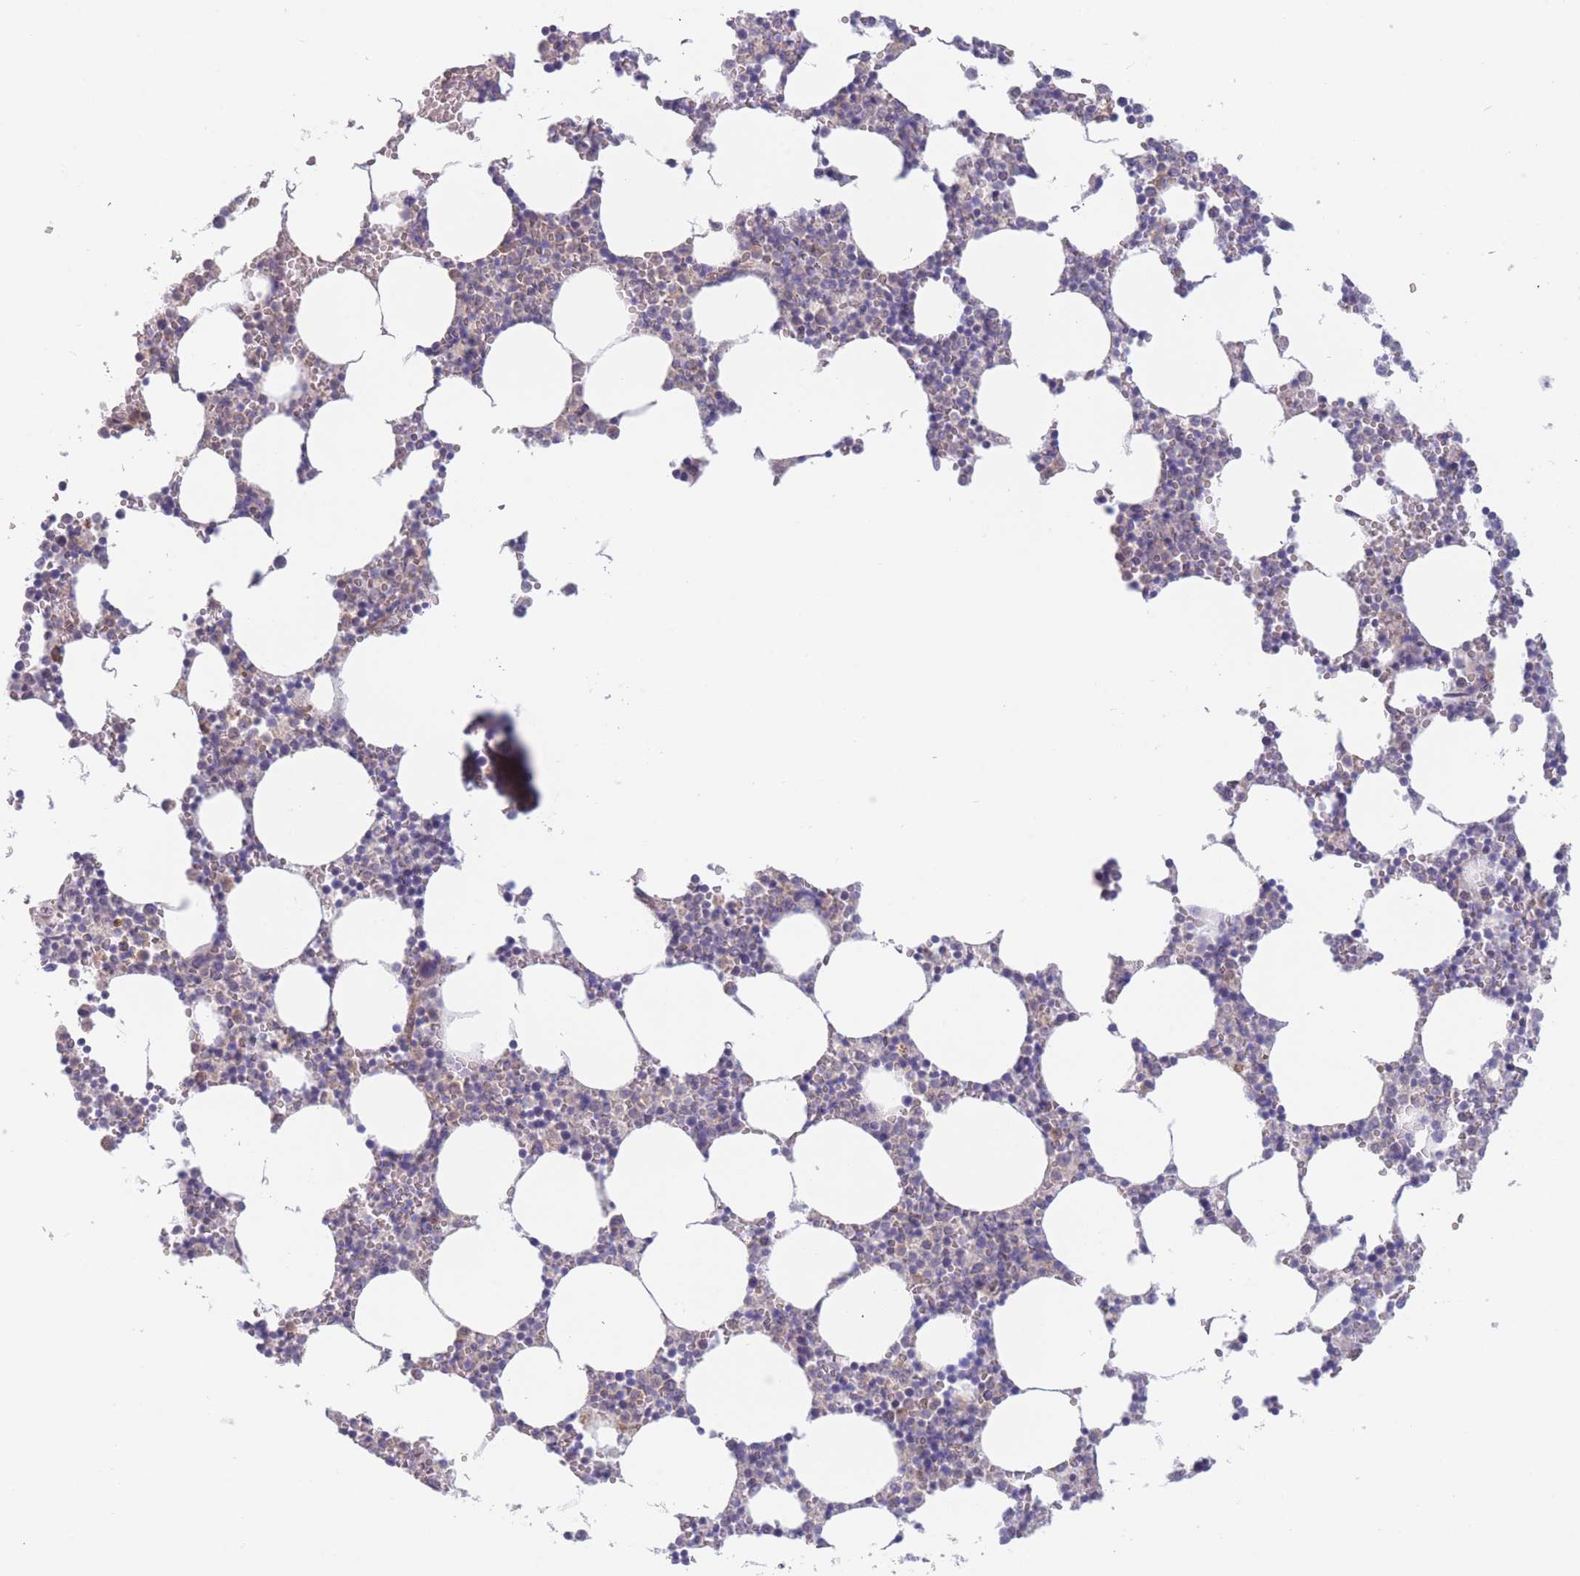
{"staining": {"intensity": "negative", "quantity": "none", "location": "none"}, "tissue": "bone marrow", "cell_type": "Hematopoietic cells", "image_type": "normal", "snomed": [{"axis": "morphology", "description": "Normal tissue, NOS"}, {"axis": "topography", "description": "Bone marrow"}], "caption": "A histopathology image of human bone marrow is negative for staining in hematopoietic cells. Brightfield microscopy of immunohistochemistry stained with DAB (3,3'-diaminobenzidine) (brown) and hematoxylin (blue), captured at high magnification.", "gene": "FAM227B", "patient": {"sex": "female", "age": 64}}